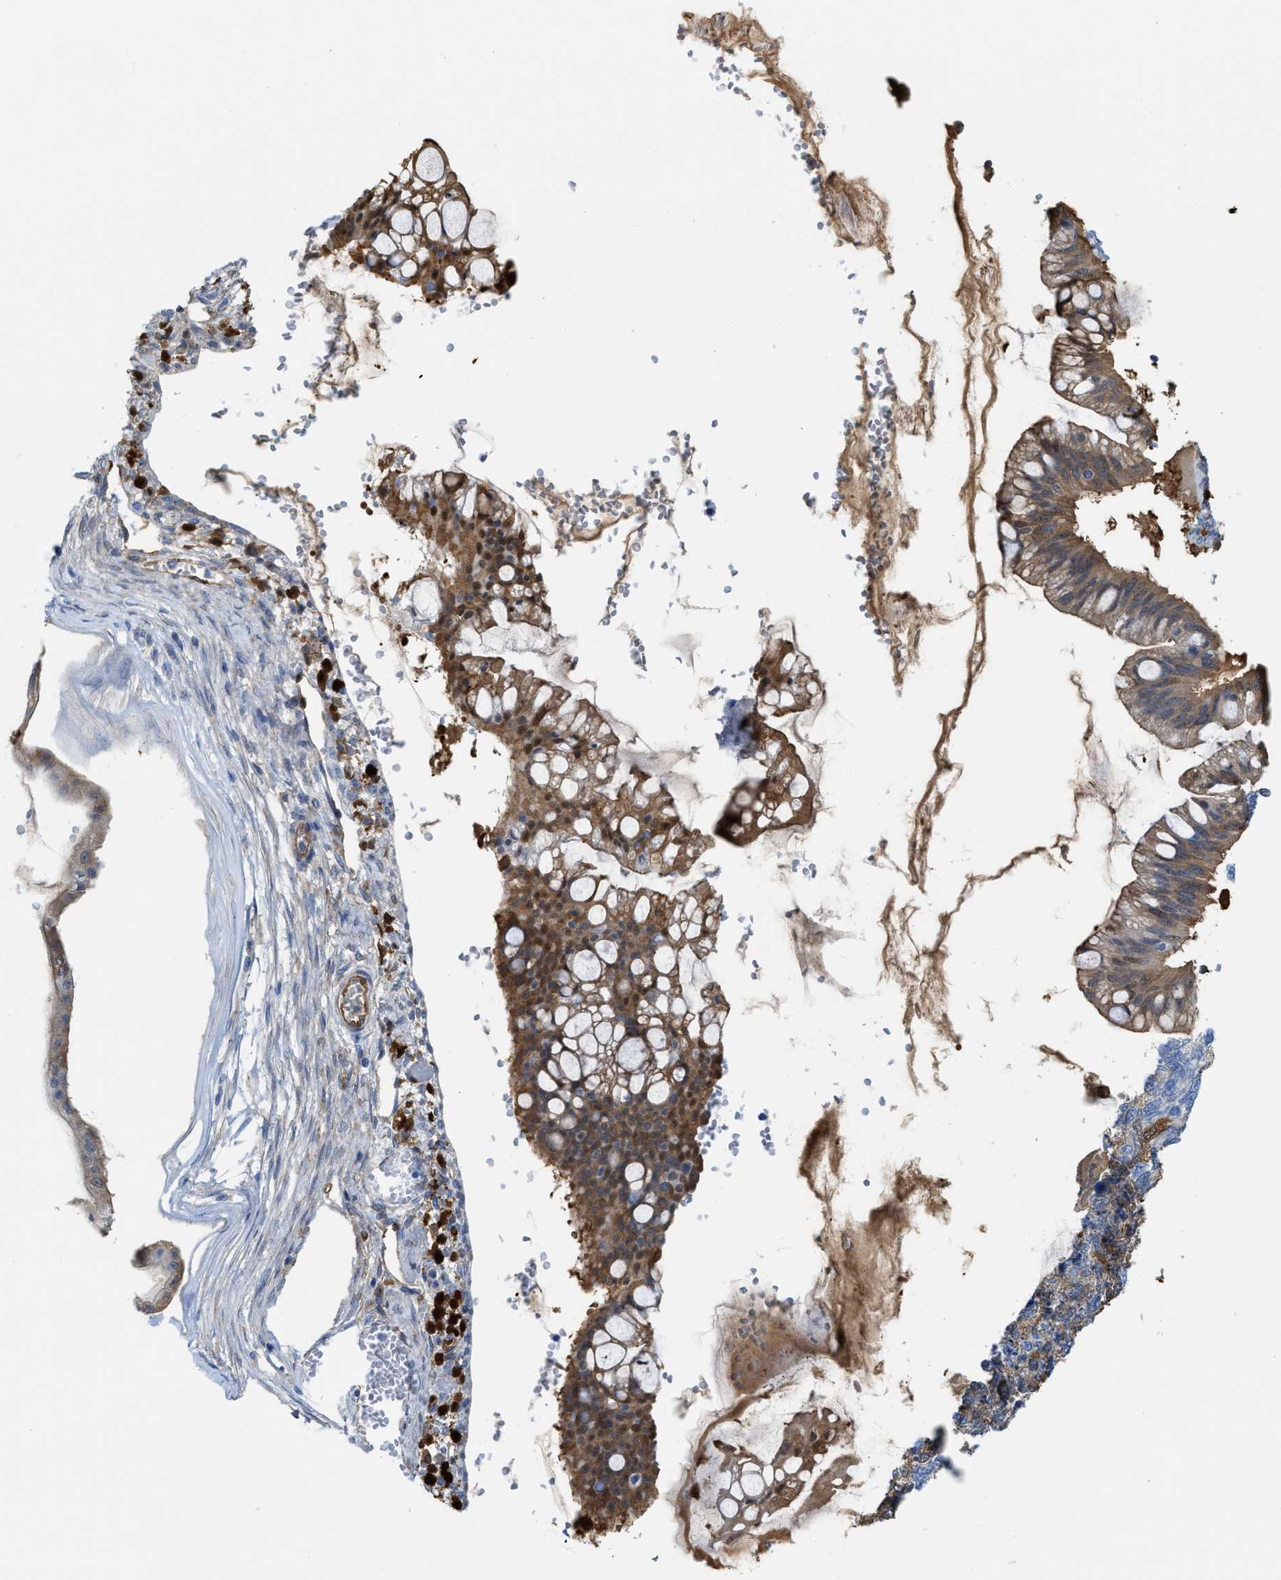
{"staining": {"intensity": "moderate", "quantity": ">75%", "location": "cytoplasmic/membranous"}, "tissue": "ovarian cancer", "cell_type": "Tumor cells", "image_type": "cancer", "snomed": [{"axis": "morphology", "description": "Cystadenocarcinoma, mucinous, NOS"}, {"axis": "topography", "description": "Ovary"}], "caption": "This is an image of immunohistochemistry (IHC) staining of mucinous cystadenocarcinoma (ovarian), which shows moderate positivity in the cytoplasmic/membranous of tumor cells.", "gene": "ASS1", "patient": {"sex": "female", "age": 73}}